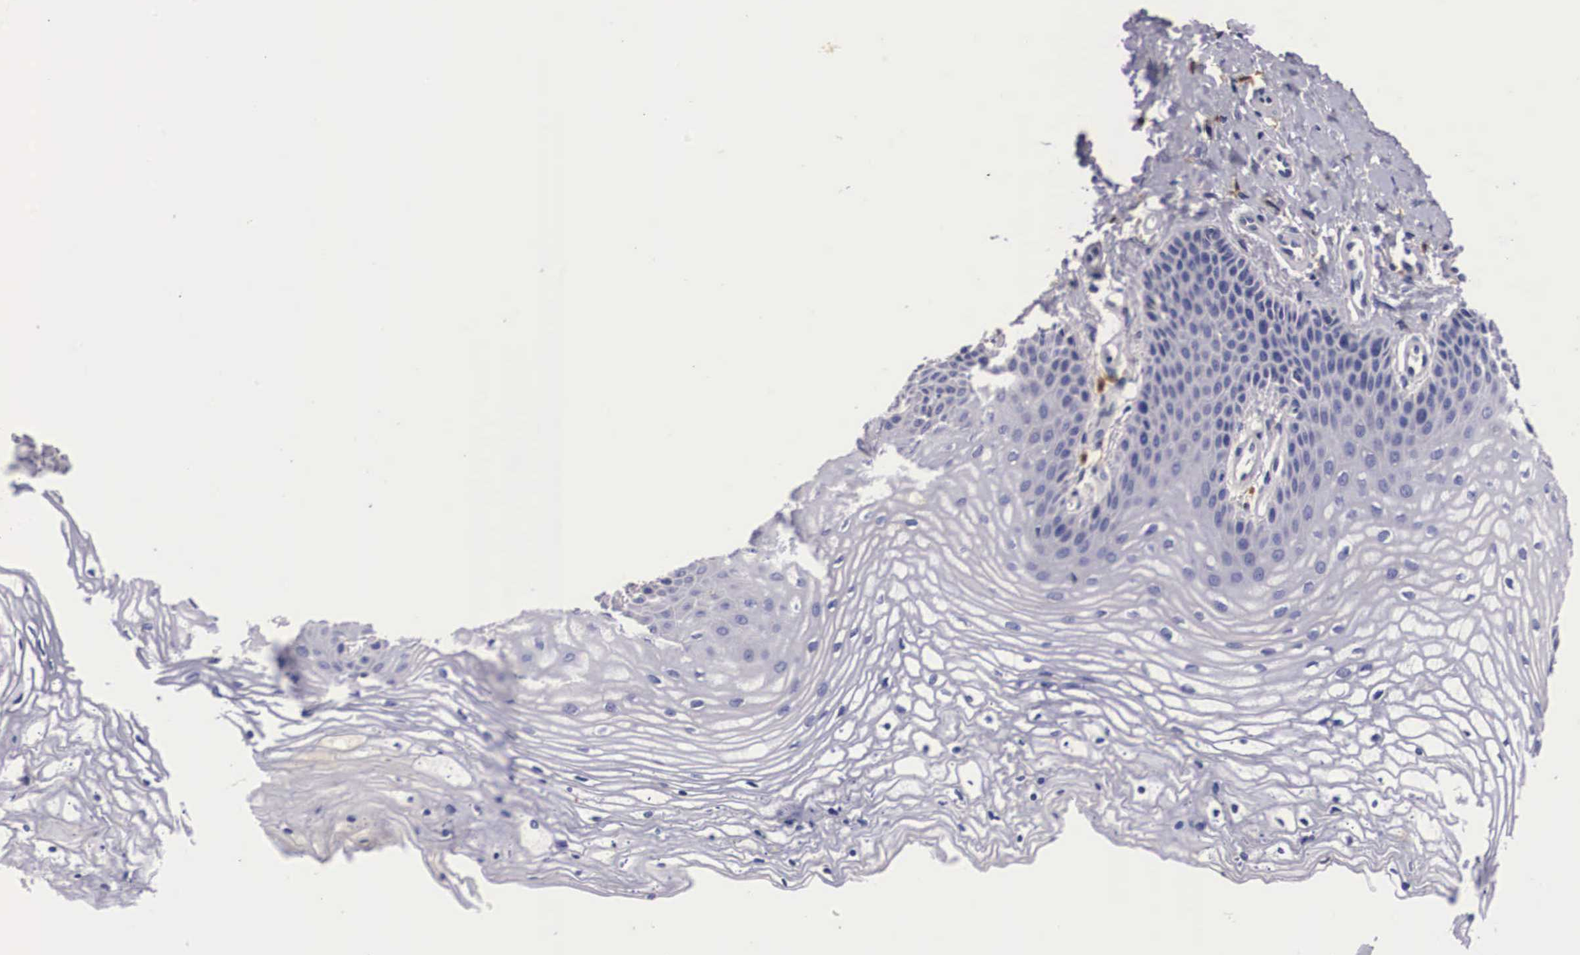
{"staining": {"intensity": "negative", "quantity": "none", "location": "none"}, "tissue": "vagina", "cell_type": "Squamous epithelial cells", "image_type": "normal", "snomed": [{"axis": "morphology", "description": "Normal tissue, NOS"}, {"axis": "topography", "description": "Vagina"}], "caption": "A histopathology image of vagina stained for a protein displays no brown staining in squamous epithelial cells. (Brightfield microscopy of DAB IHC at high magnification).", "gene": "RENBP", "patient": {"sex": "female", "age": 68}}